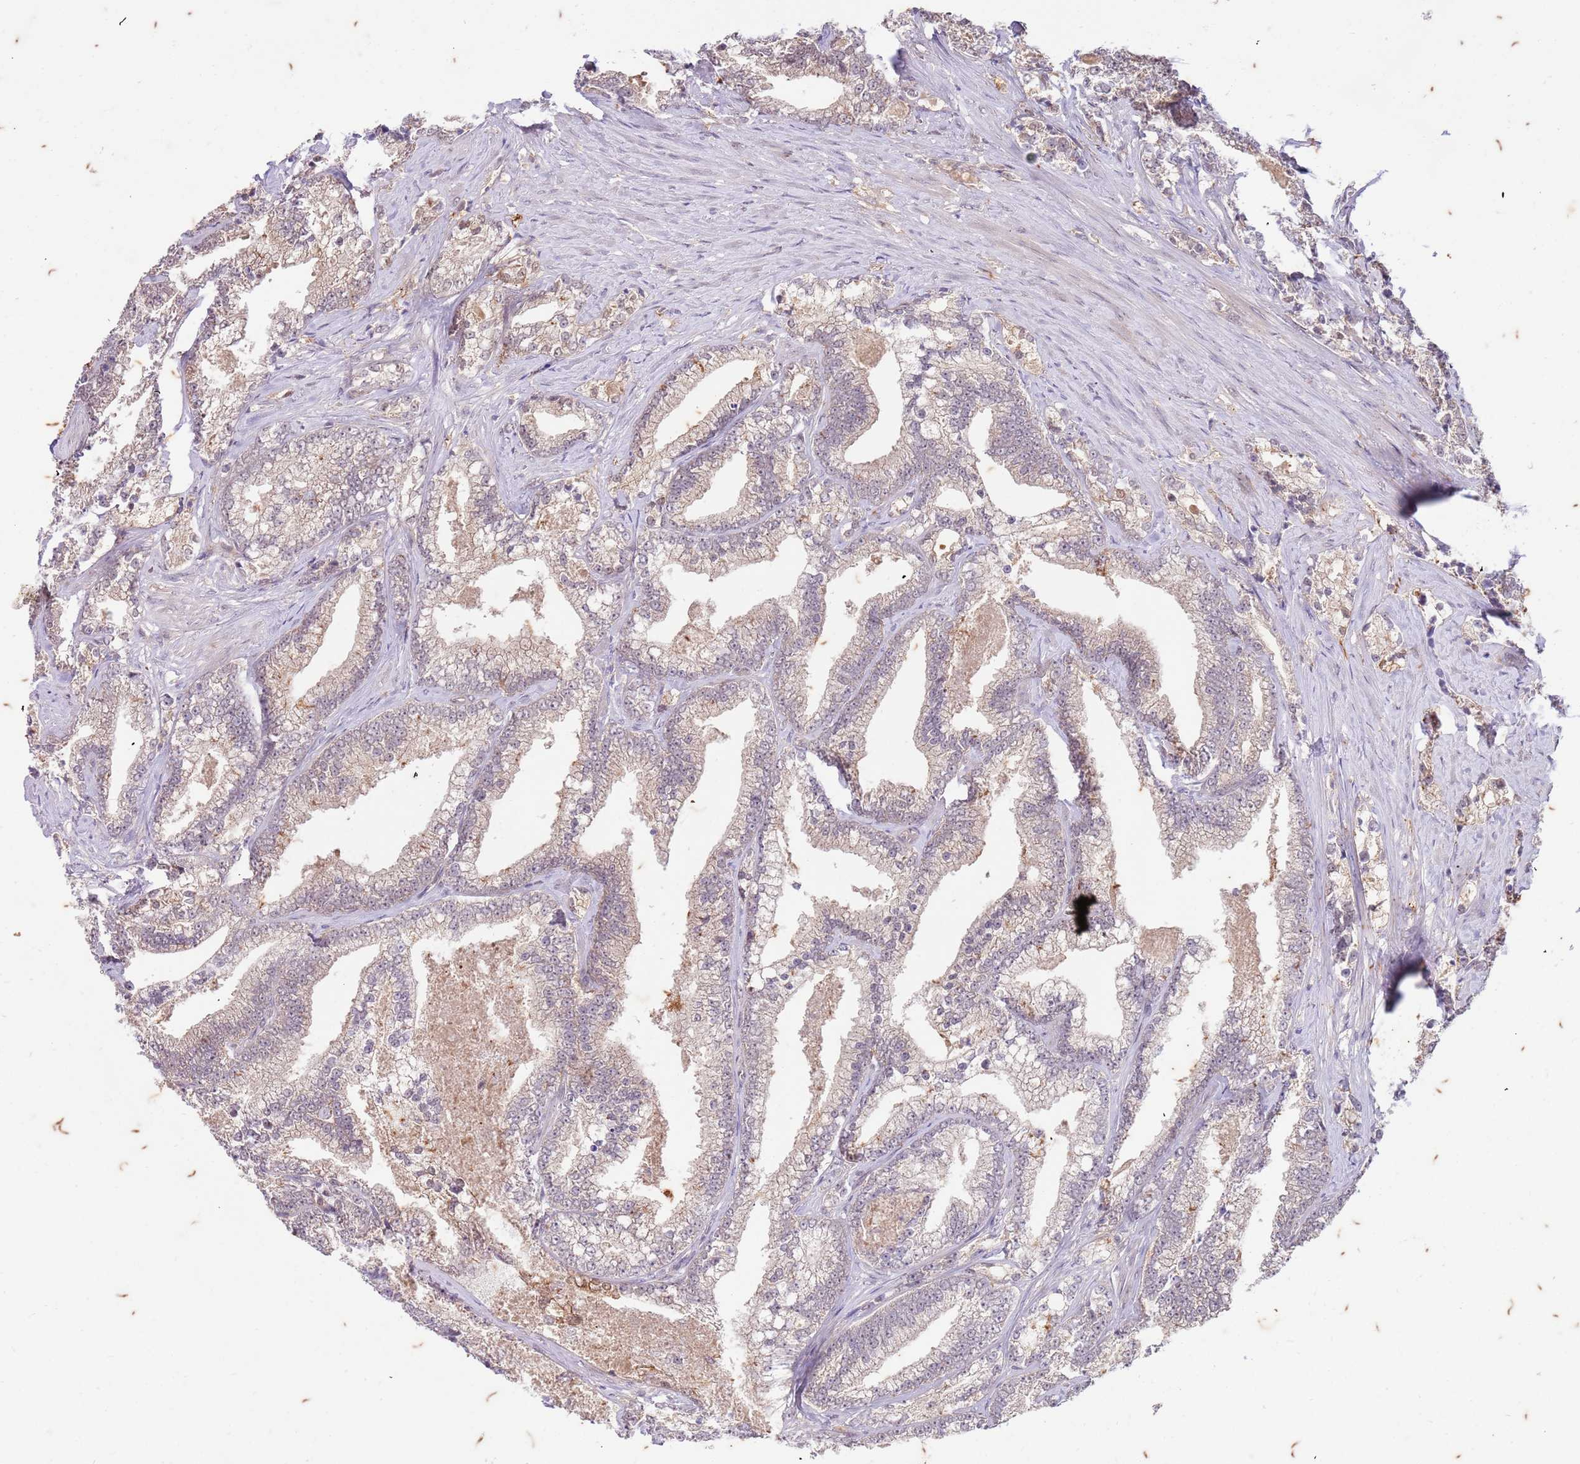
{"staining": {"intensity": "weak", "quantity": "25%-75%", "location": "cytoplasmic/membranous"}, "tissue": "prostate cancer", "cell_type": "Tumor cells", "image_type": "cancer", "snomed": [{"axis": "morphology", "description": "Adenocarcinoma, High grade"}, {"axis": "topography", "description": "Prostate and seminal vesicle, NOS"}], "caption": "A brown stain highlights weak cytoplasmic/membranous expression of a protein in prostate cancer tumor cells. The protein is stained brown, and the nuclei are stained in blue (DAB (3,3'-diaminobenzidine) IHC with brightfield microscopy, high magnification).", "gene": "RAPGEF3", "patient": {"sex": "male", "age": 67}}